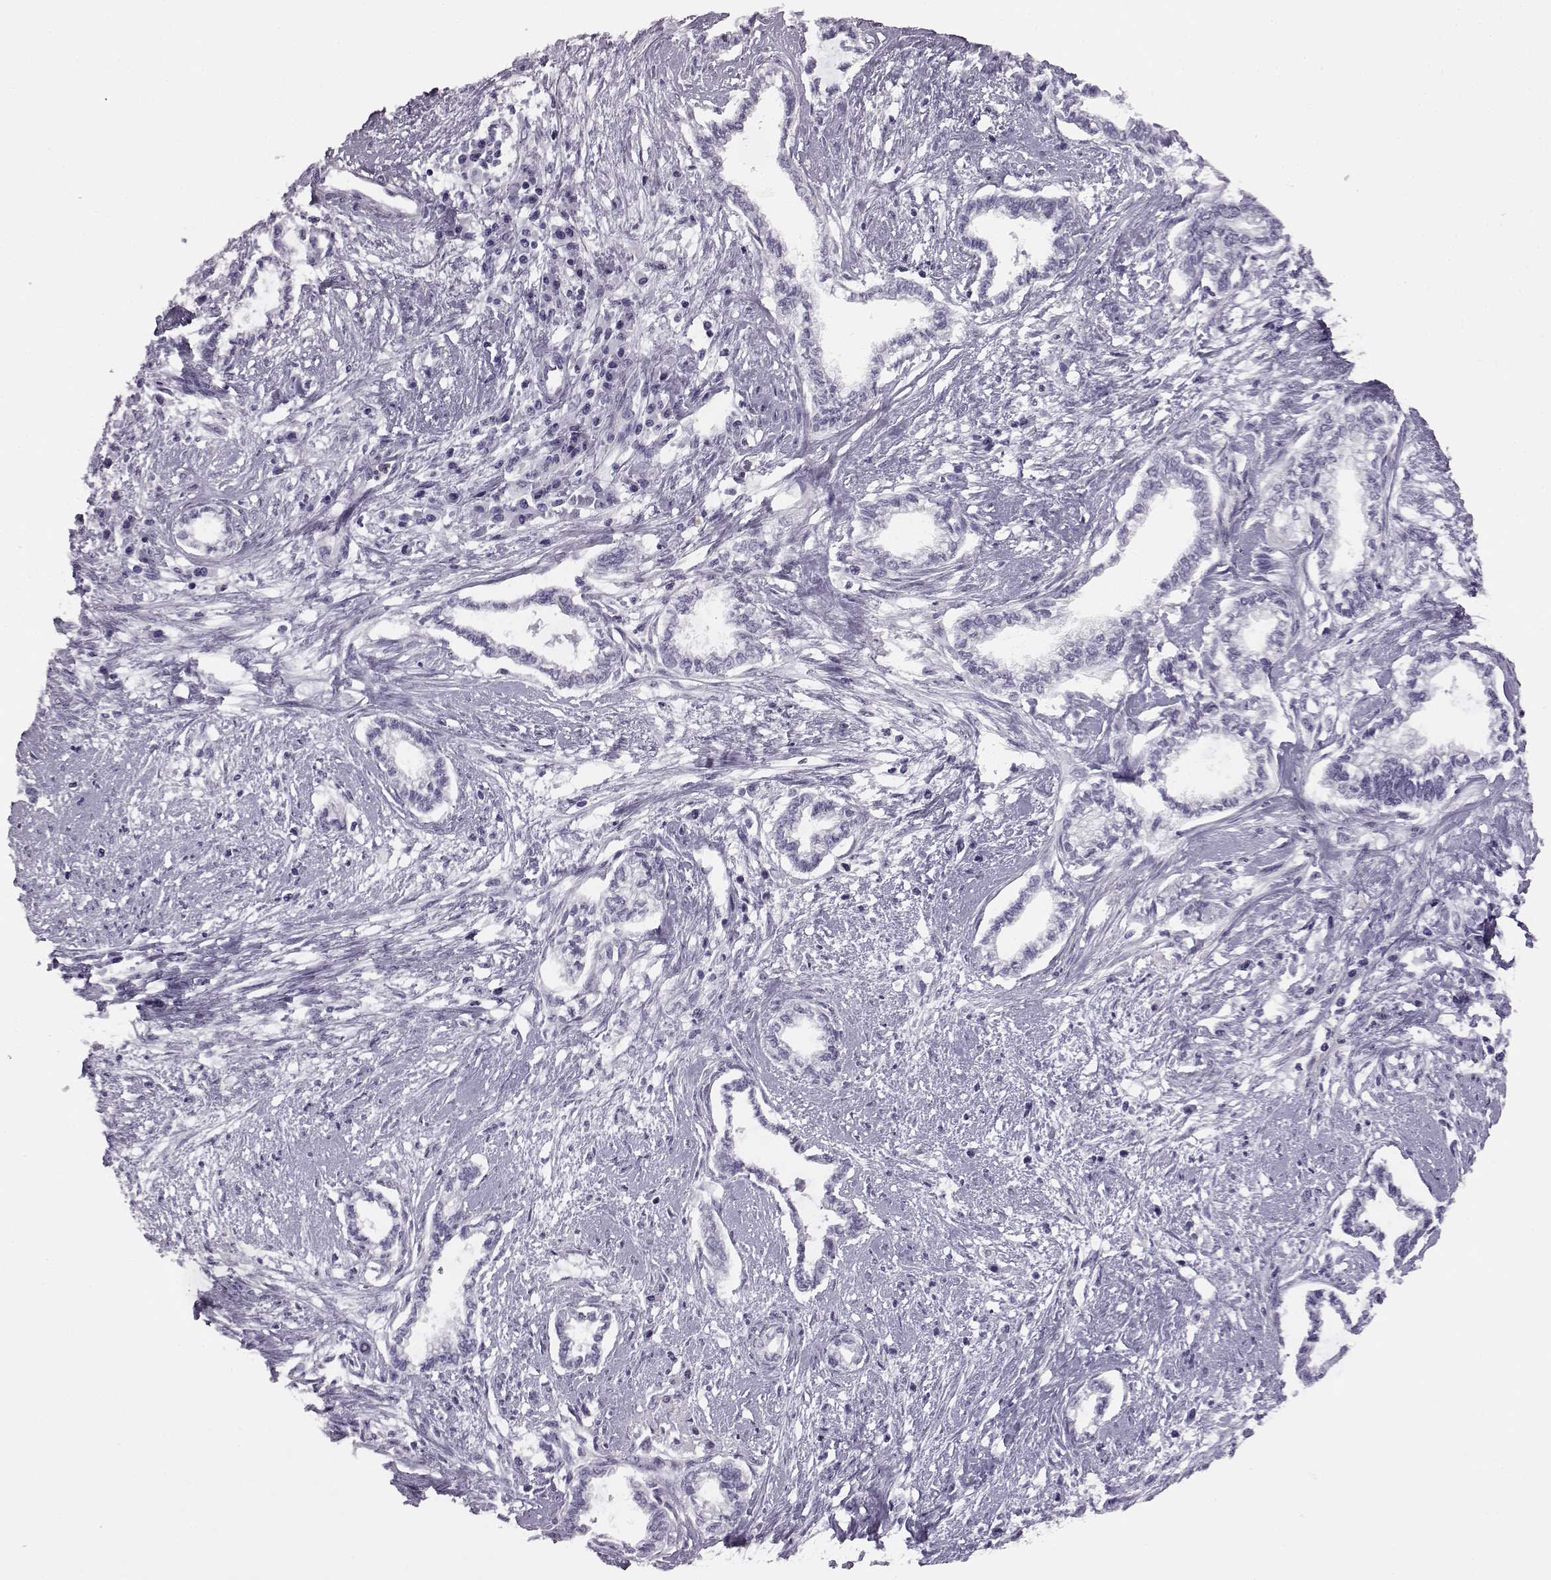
{"staining": {"intensity": "negative", "quantity": "none", "location": "none"}, "tissue": "cervical cancer", "cell_type": "Tumor cells", "image_type": "cancer", "snomed": [{"axis": "morphology", "description": "Adenocarcinoma, NOS"}, {"axis": "topography", "description": "Cervix"}], "caption": "IHC of human cervical cancer (adenocarcinoma) shows no expression in tumor cells.", "gene": "ADGRG2", "patient": {"sex": "female", "age": 62}}